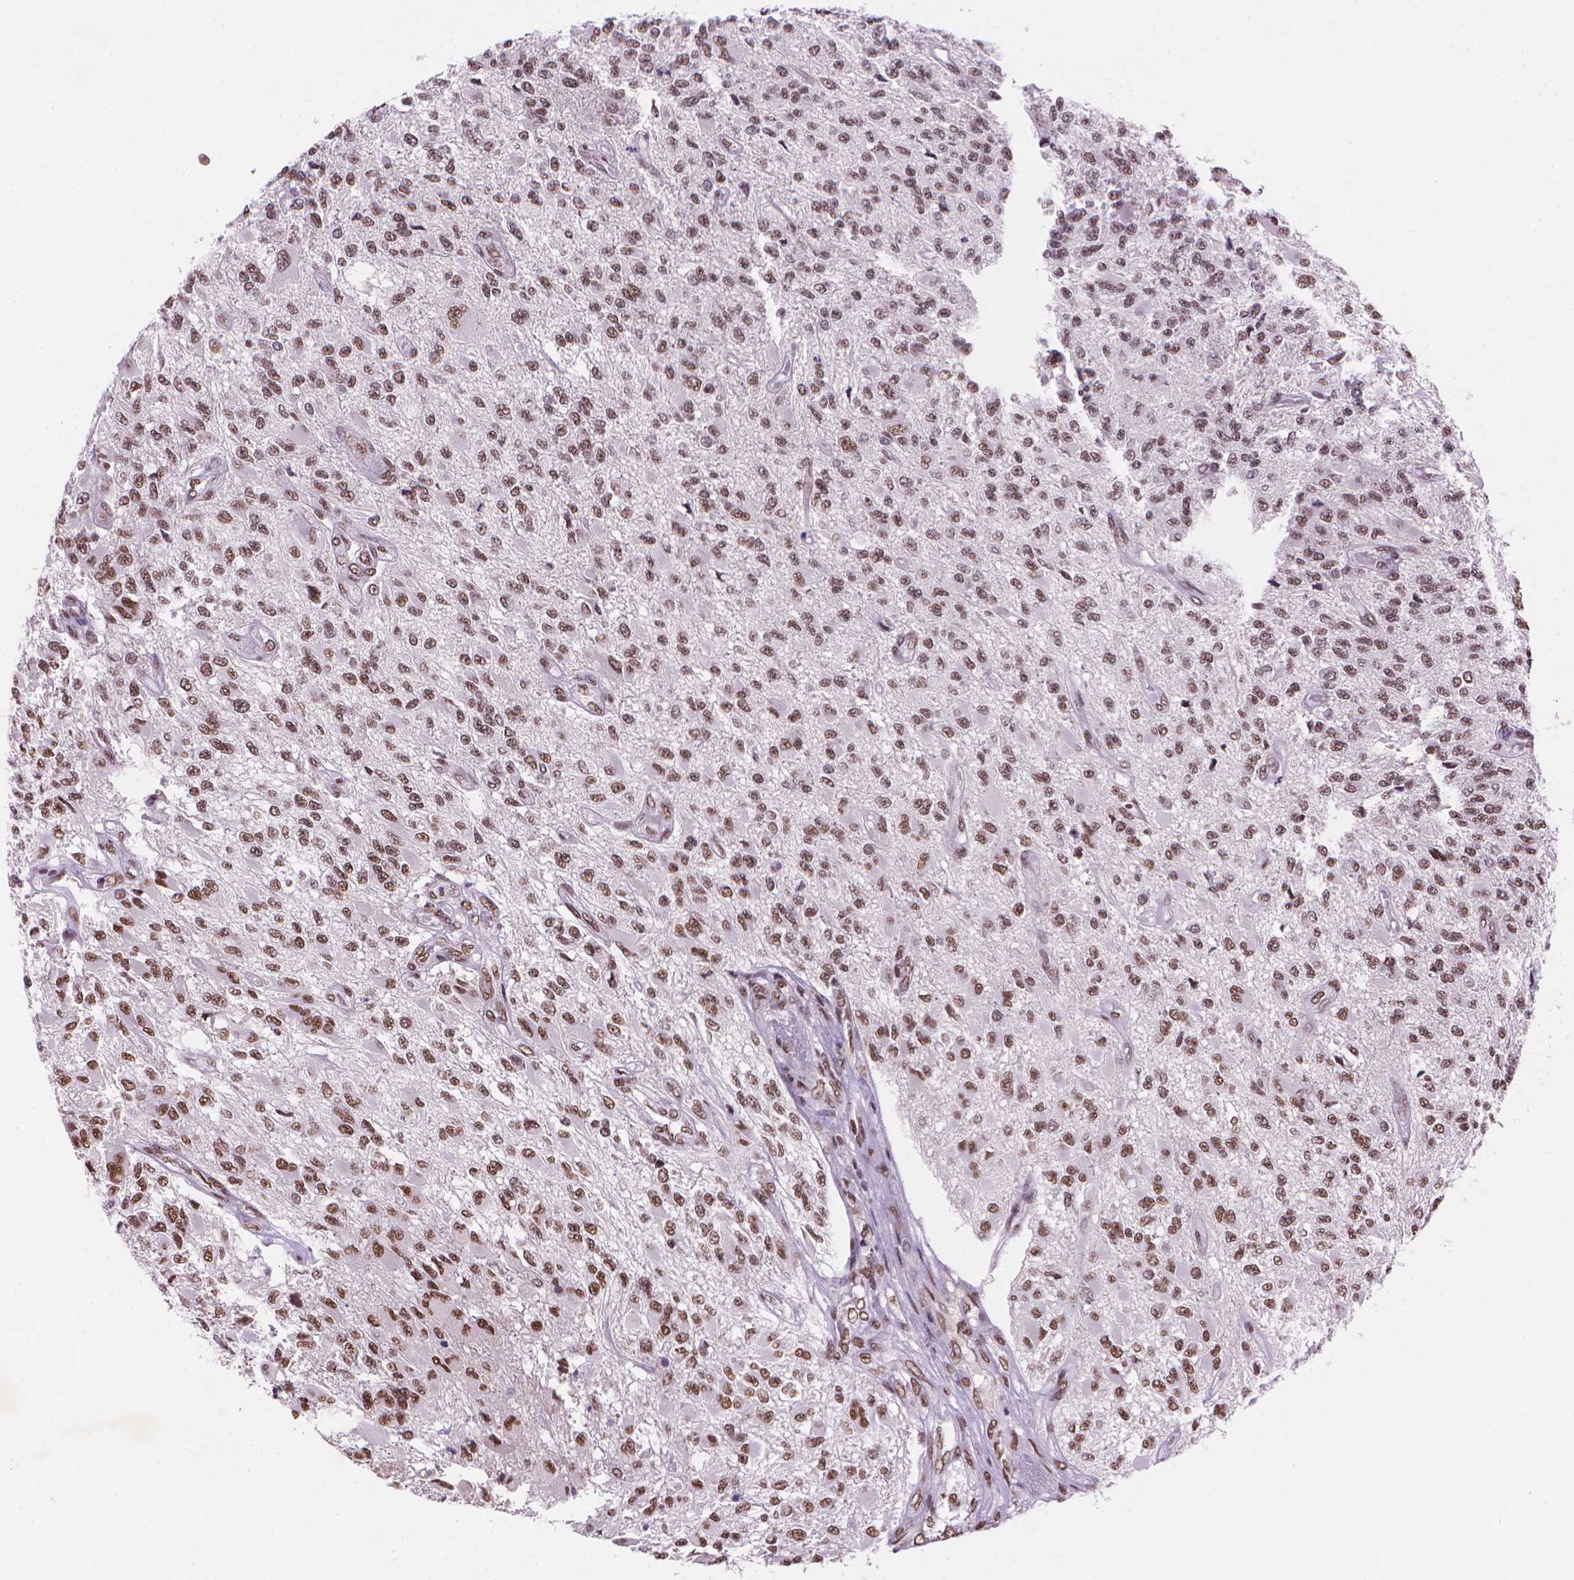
{"staining": {"intensity": "moderate", "quantity": ">75%", "location": "nuclear"}, "tissue": "glioma", "cell_type": "Tumor cells", "image_type": "cancer", "snomed": [{"axis": "morphology", "description": "Glioma, malignant, High grade"}, {"axis": "topography", "description": "Brain"}], "caption": "A brown stain shows moderate nuclear expression of a protein in human glioma tumor cells. (brown staining indicates protein expression, while blue staining denotes nuclei).", "gene": "RPA4", "patient": {"sex": "female", "age": 63}}